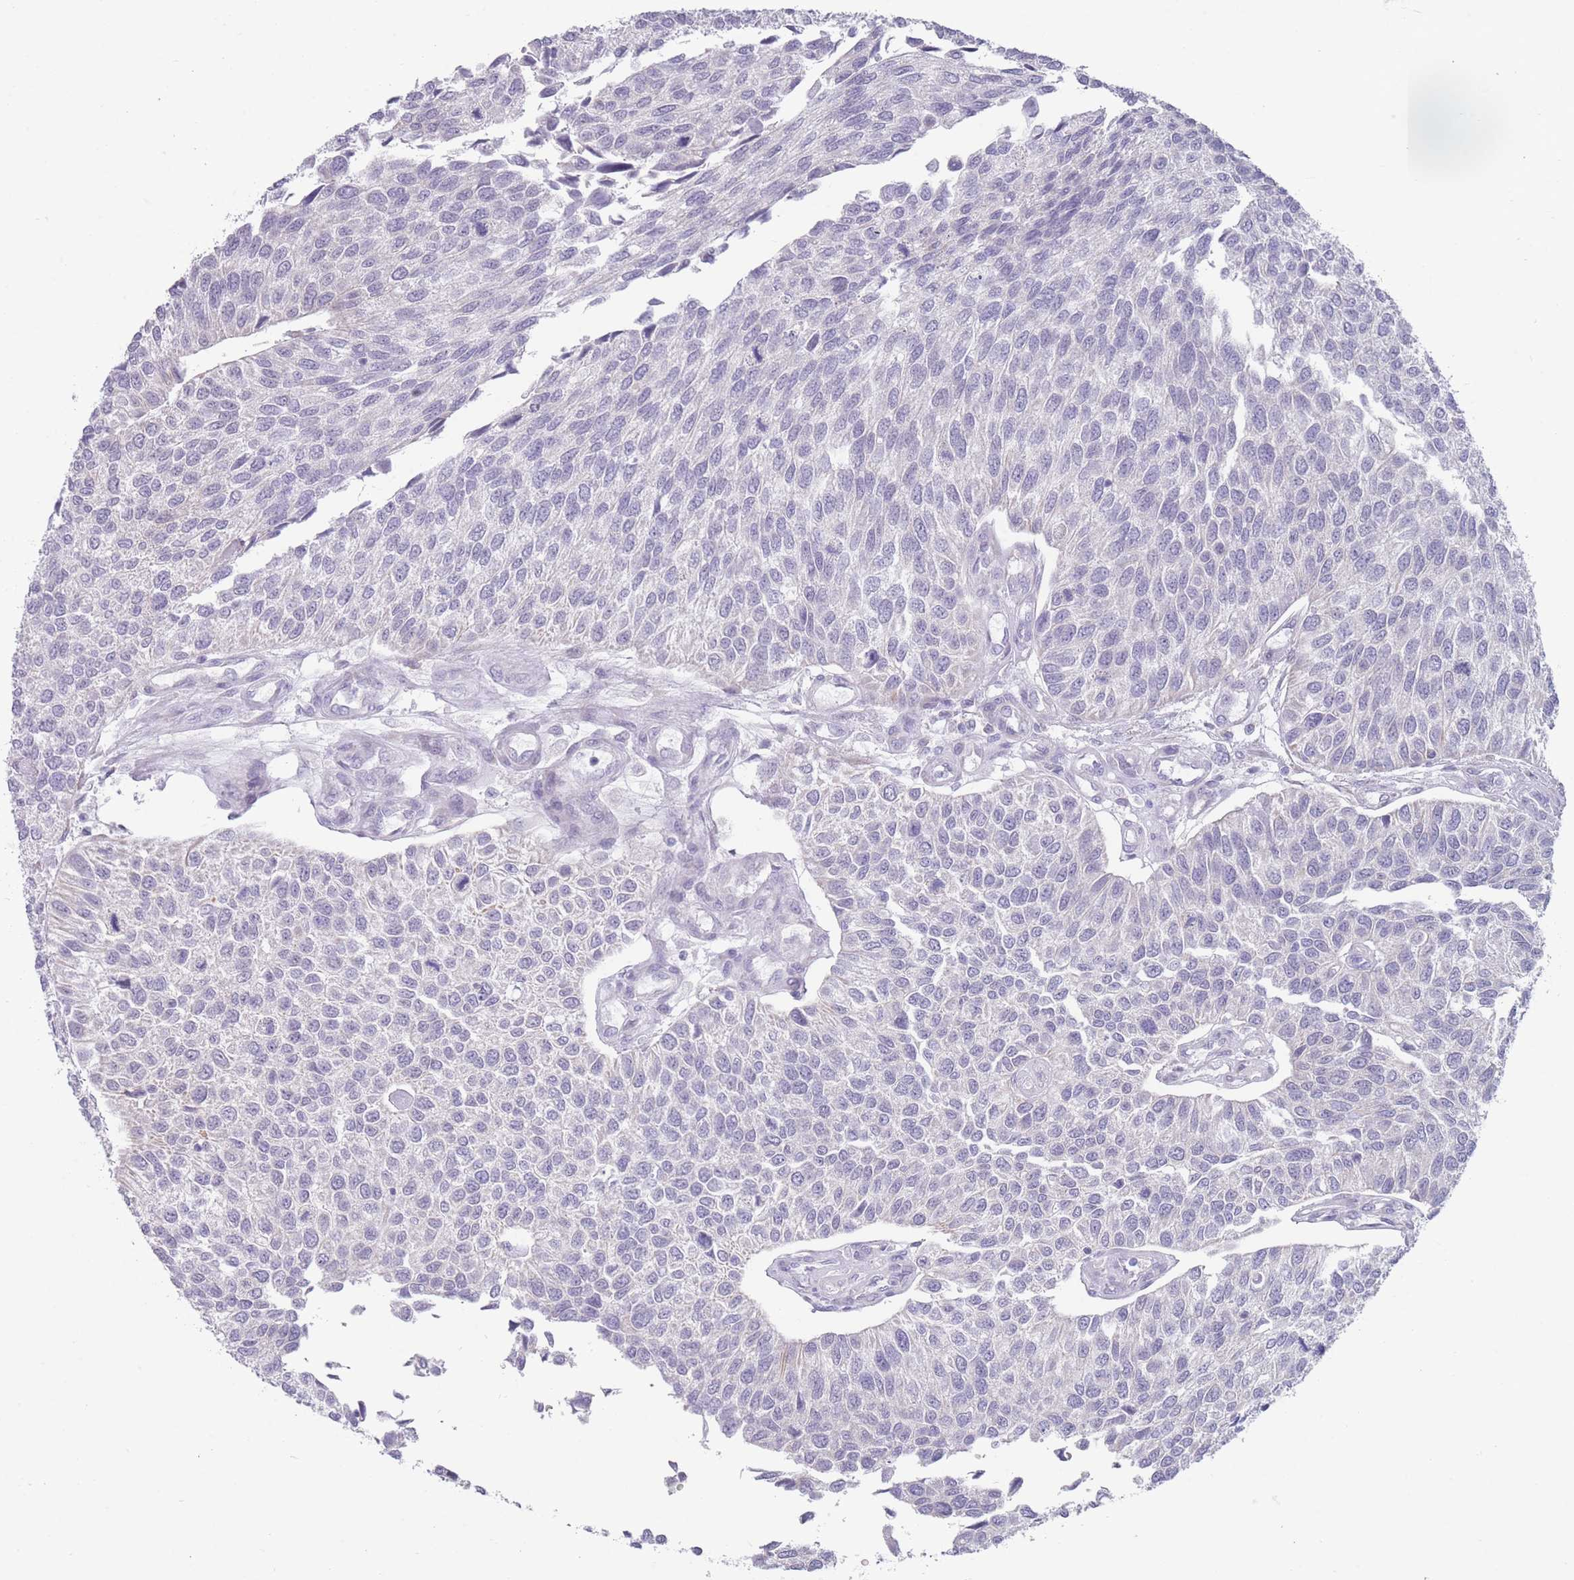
{"staining": {"intensity": "negative", "quantity": "none", "location": "none"}, "tissue": "urothelial cancer", "cell_type": "Tumor cells", "image_type": "cancer", "snomed": [{"axis": "morphology", "description": "Urothelial carcinoma, NOS"}, {"axis": "topography", "description": "Urinary bladder"}], "caption": "This is a photomicrograph of immunohistochemistry staining of urothelial cancer, which shows no staining in tumor cells.", "gene": "PAIP2B", "patient": {"sex": "male", "age": 55}}